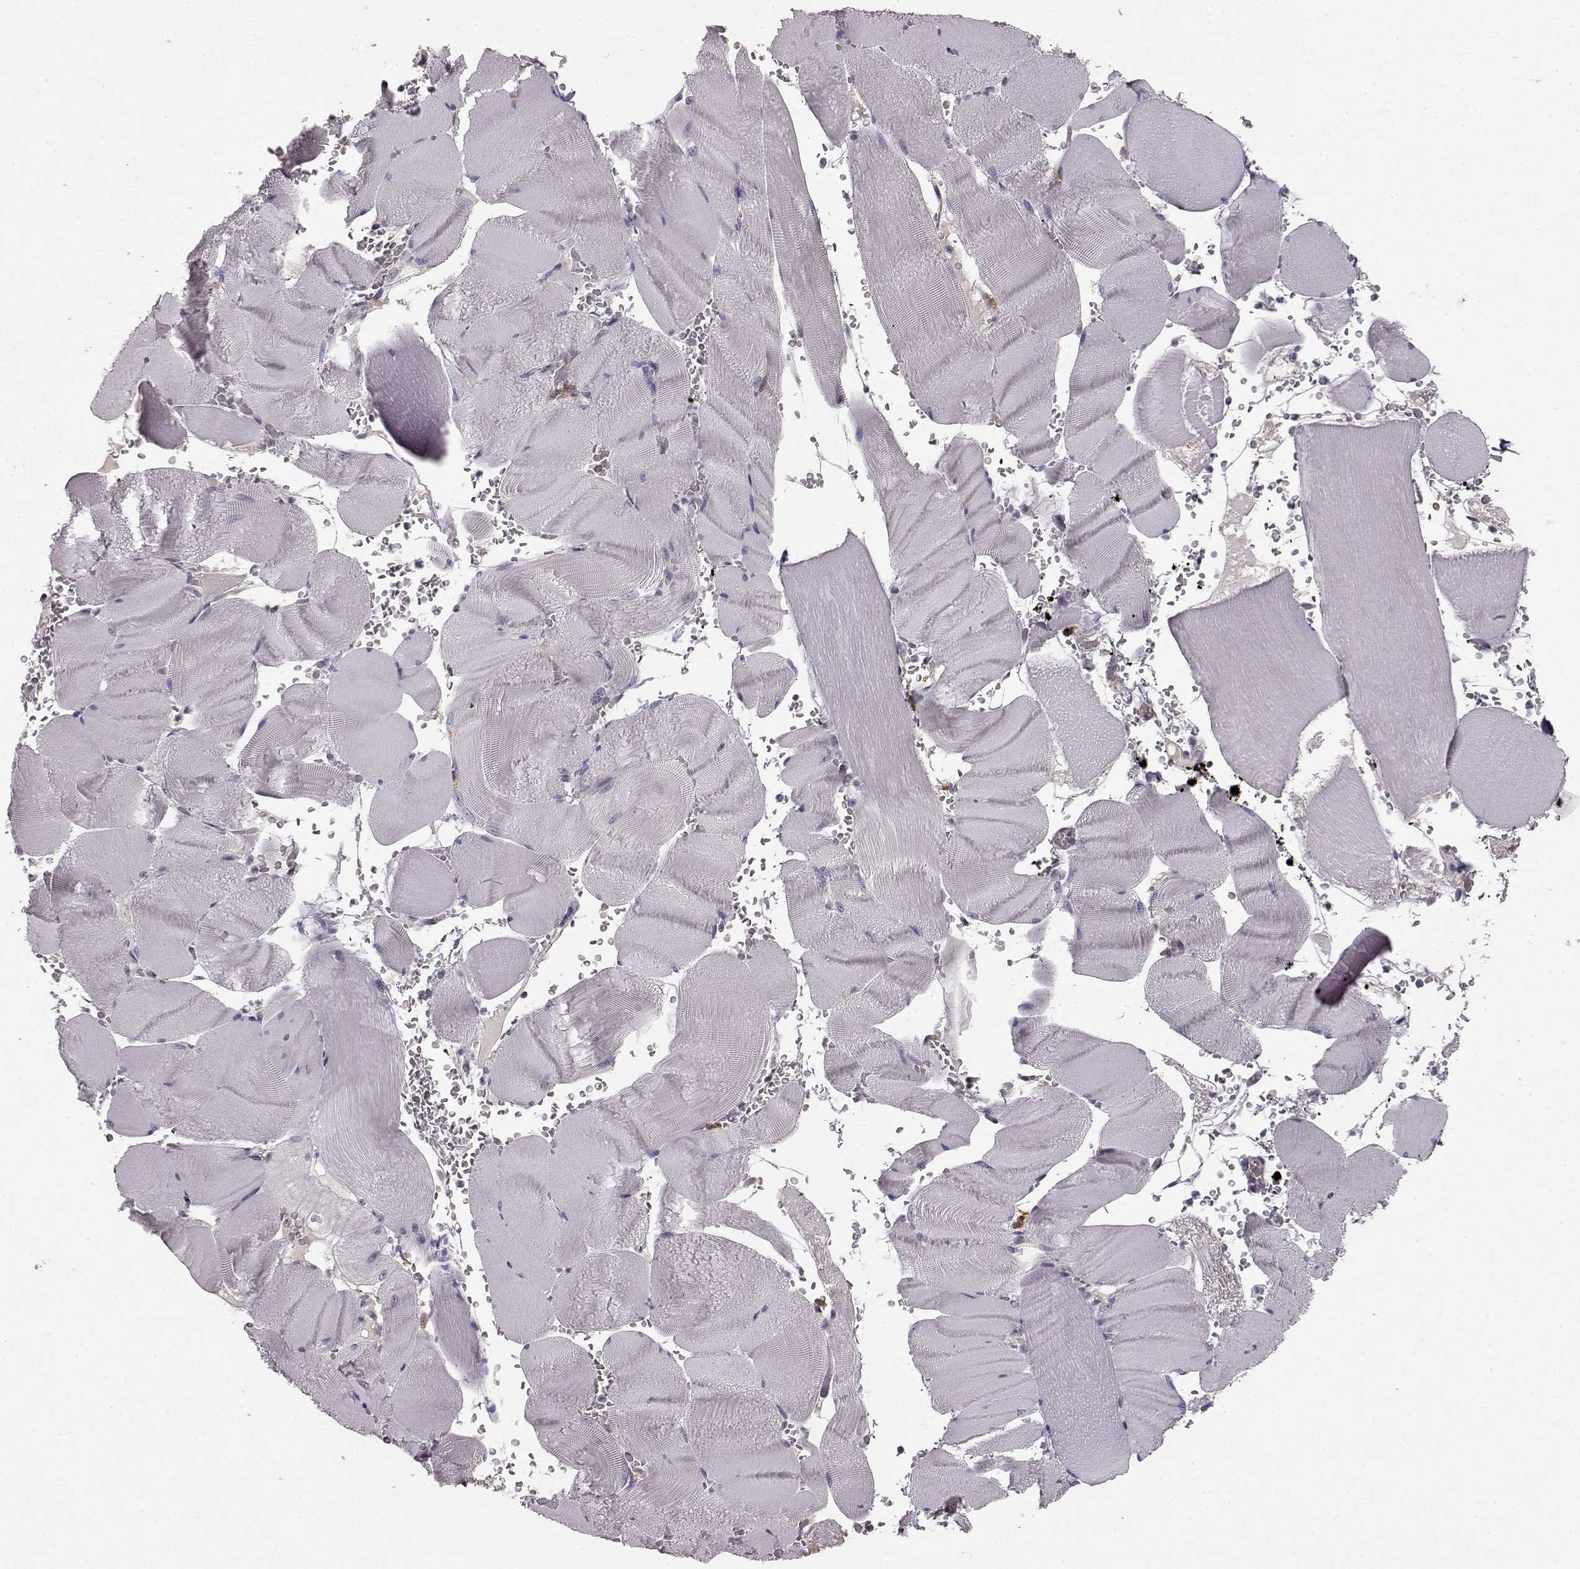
{"staining": {"intensity": "negative", "quantity": "none", "location": "none"}, "tissue": "skeletal muscle", "cell_type": "Myocytes", "image_type": "normal", "snomed": [{"axis": "morphology", "description": "Normal tissue, NOS"}, {"axis": "topography", "description": "Skeletal muscle"}], "caption": "Myocytes show no significant protein staining in unremarkable skeletal muscle. Nuclei are stained in blue.", "gene": "CCNF", "patient": {"sex": "male", "age": 56}}